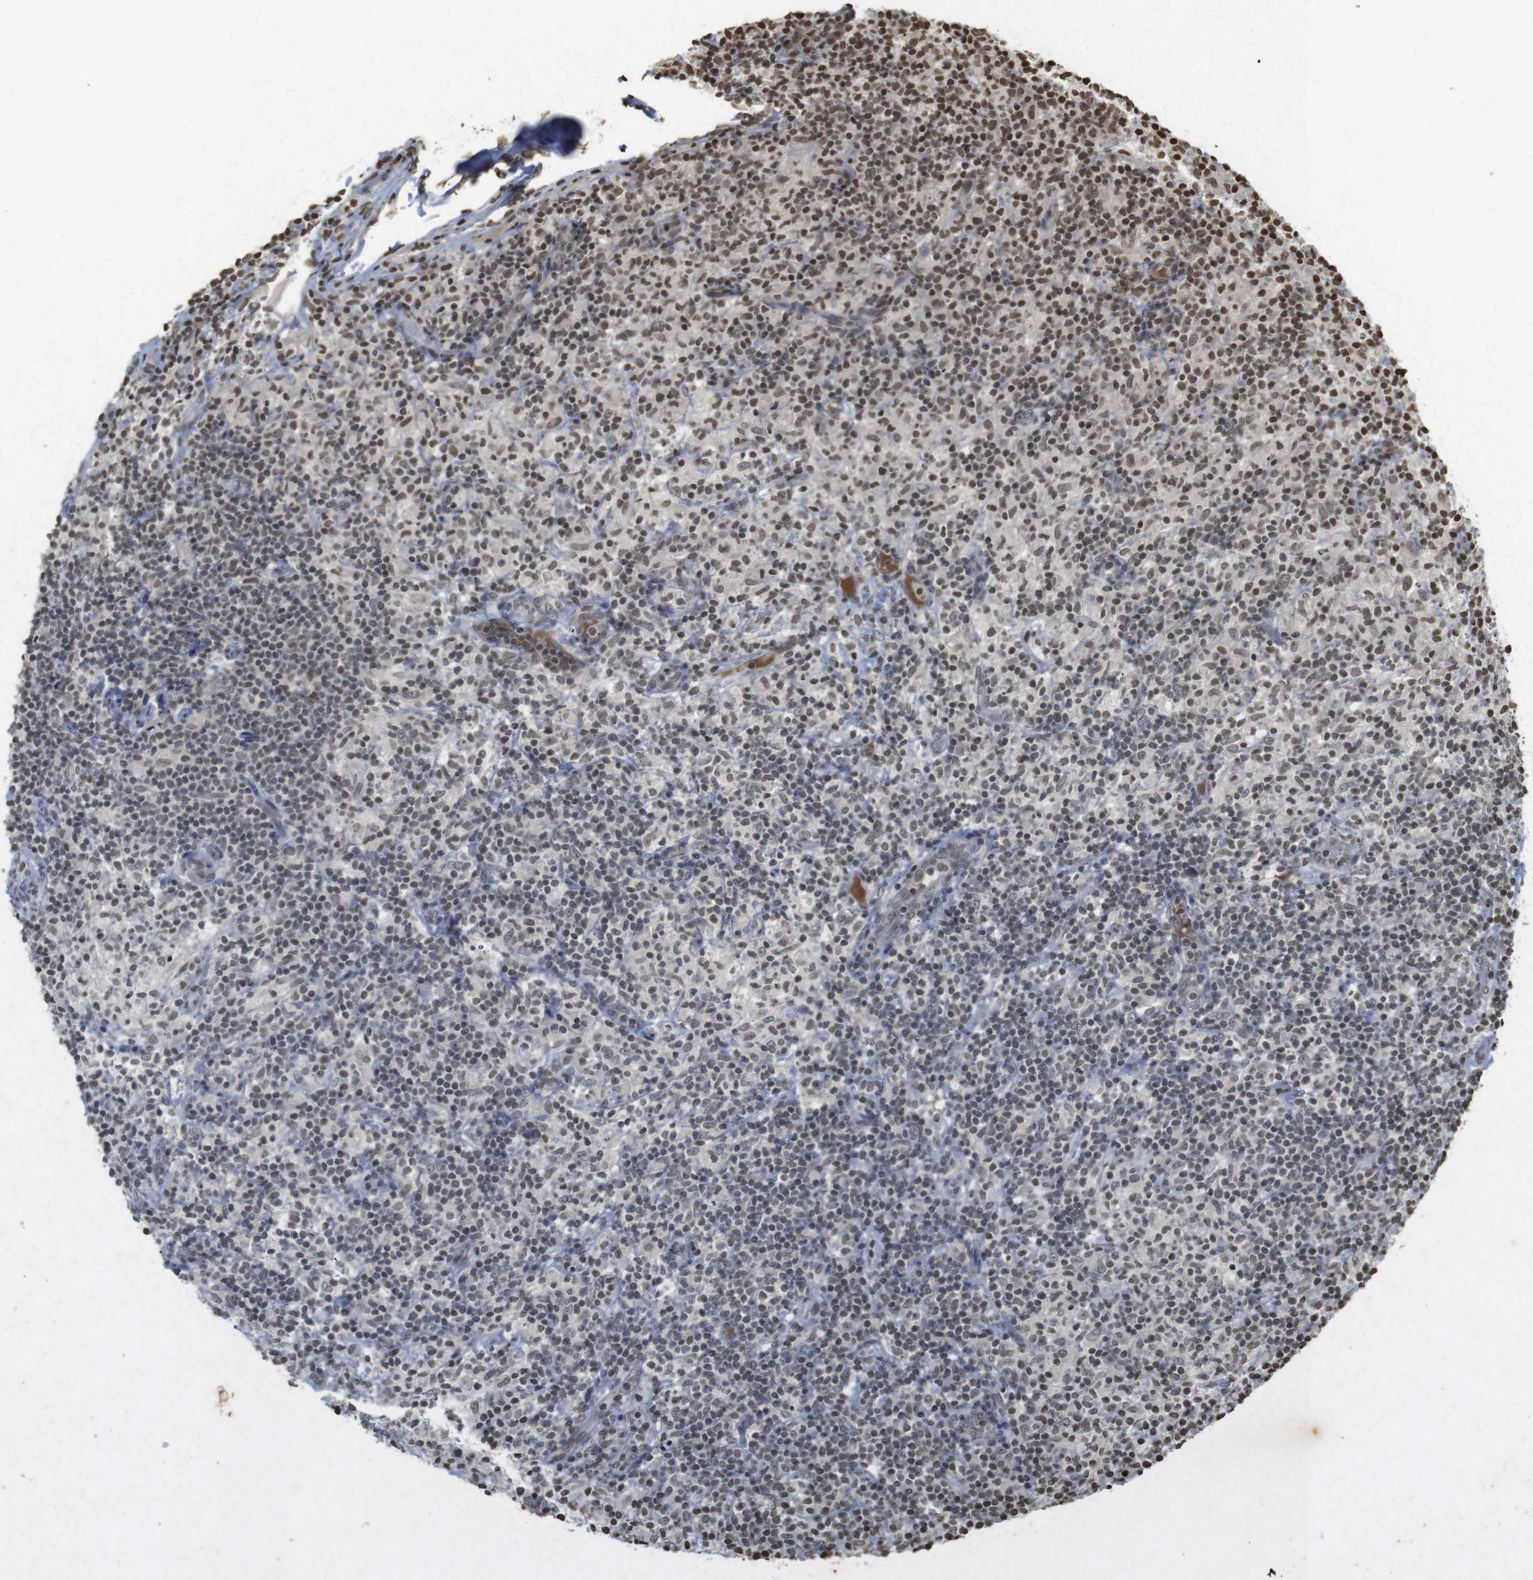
{"staining": {"intensity": "weak", "quantity": "25%-75%", "location": "nuclear"}, "tissue": "lymphoma", "cell_type": "Tumor cells", "image_type": "cancer", "snomed": [{"axis": "morphology", "description": "Hodgkin's disease, NOS"}, {"axis": "topography", "description": "Lymph node"}], "caption": "DAB immunohistochemical staining of Hodgkin's disease shows weak nuclear protein positivity in approximately 25%-75% of tumor cells. (DAB = brown stain, brightfield microscopy at high magnification).", "gene": "FOXA3", "patient": {"sex": "male", "age": 70}}